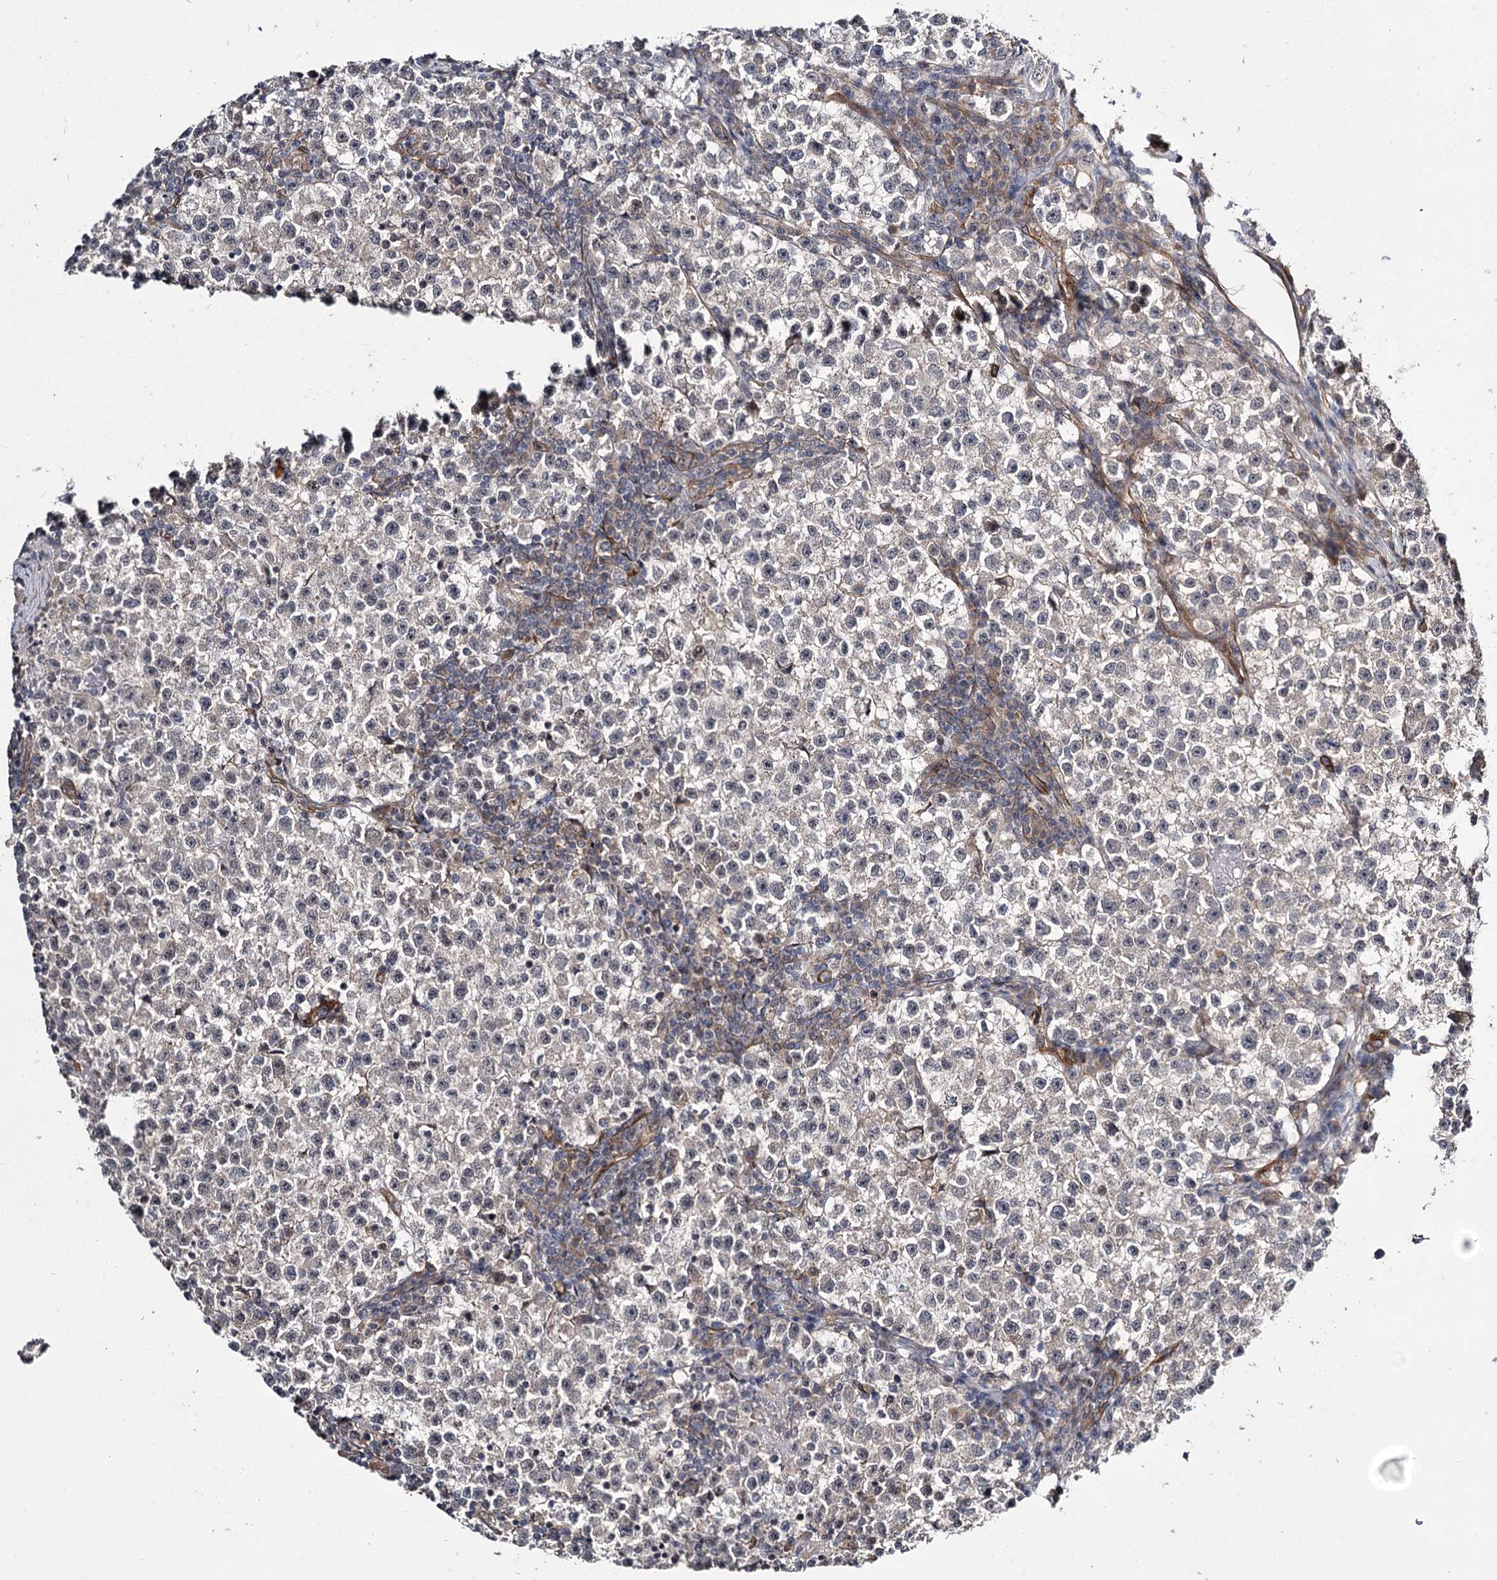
{"staining": {"intensity": "negative", "quantity": "none", "location": "none"}, "tissue": "testis cancer", "cell_type": "Tumor cells", "image_type": "cancer", "snomed": [{"axis": "morphology", "description": "Seminoma, NOS"}, {"axis": "topography", "description": "Testis"}], "caption": "Human testis seminoma stained for a protein using IHC displays no staining in tumor cells.", "gene": "MYO1C", "patient": {"sex": "male", "age": 22}}